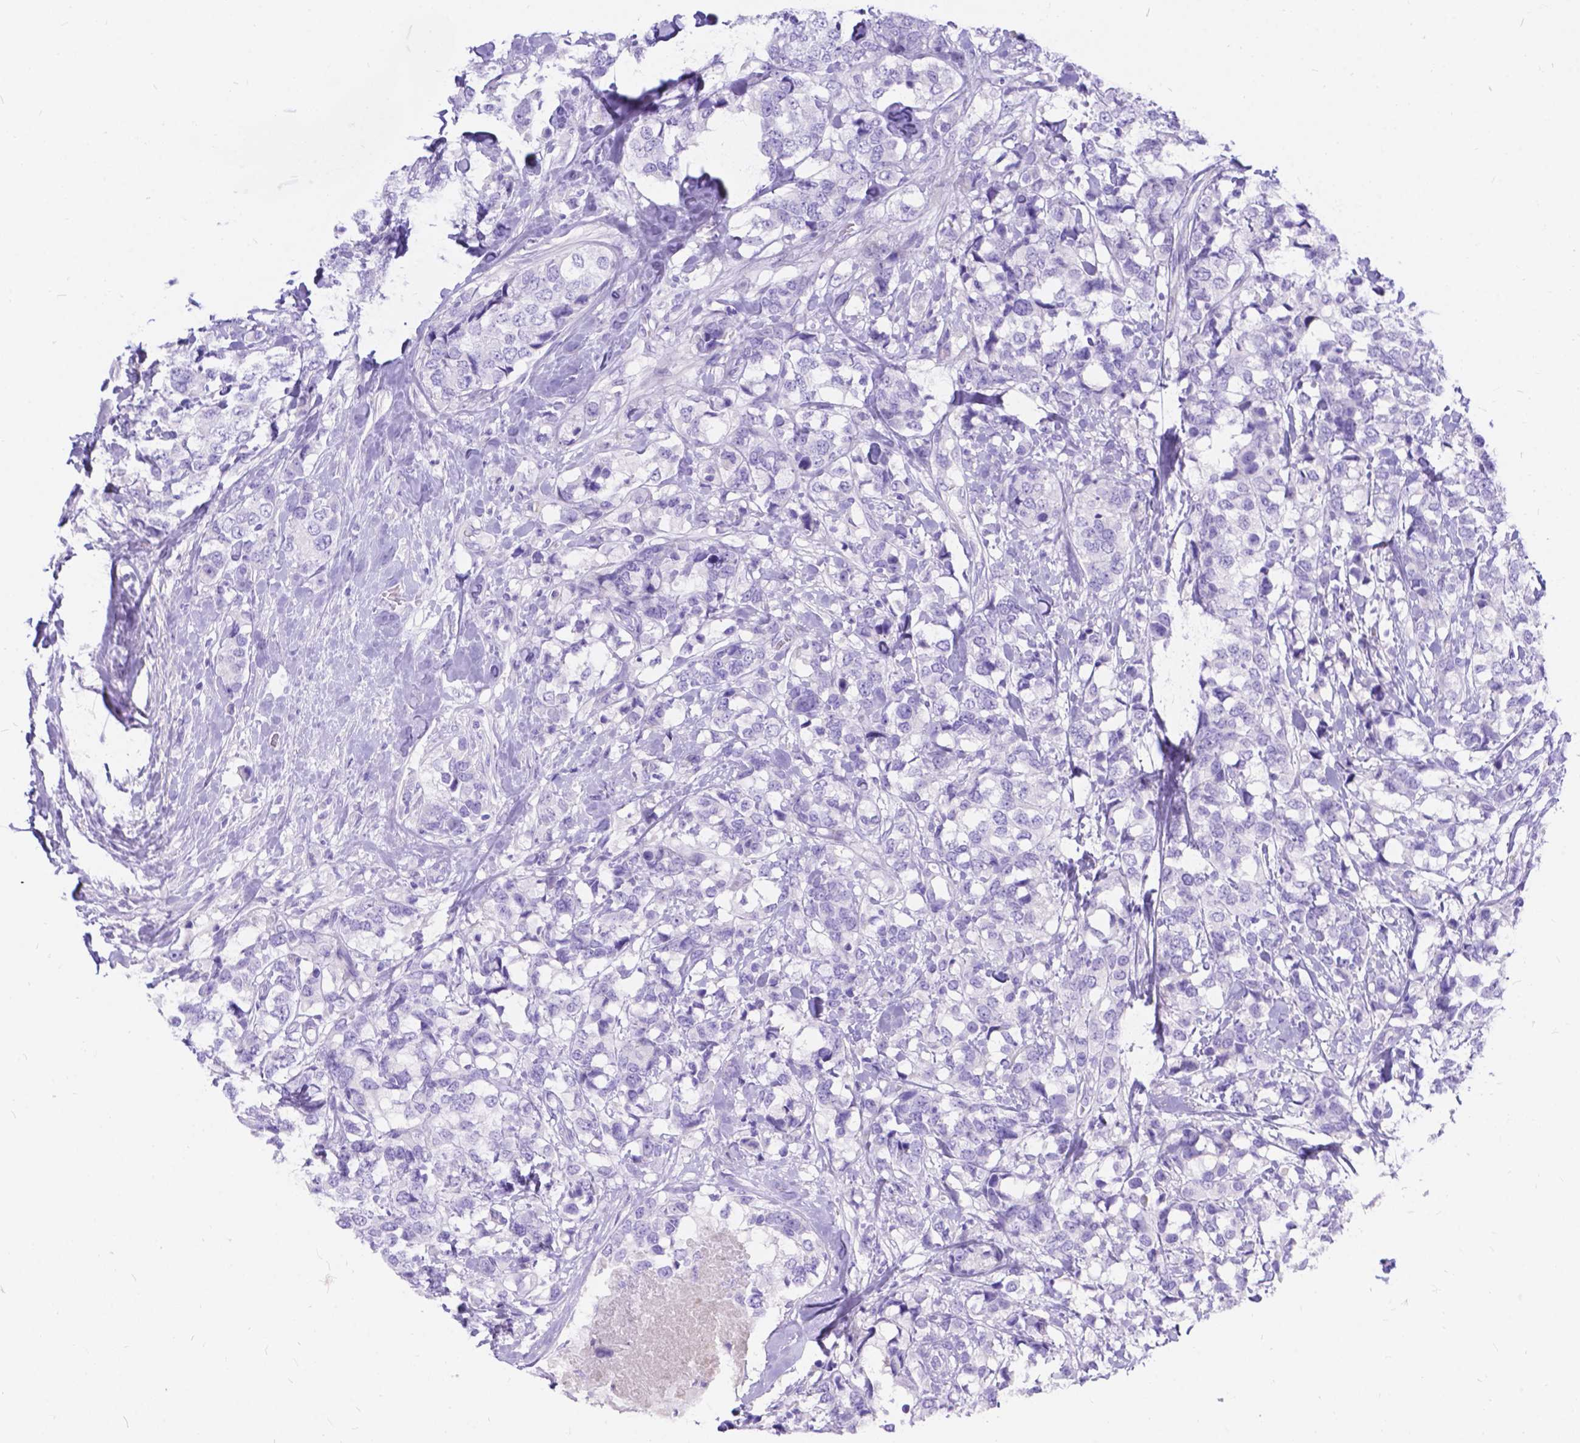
{"staining": {"intensity": "negative", "quantity": "none", "location": "none"}, "tissue": "breast cancer", "cell_type": "Tumor cells", "image_type": "cancer", "snomed": [{"axis": "morphology", "description": "Lobular carcinoma"}, {"axis": "topography", "description": "Breast"}], "caption": "An immunohistochemistry (IHC) photomicrograph of breast lobular carcinoma is shown. There is no staining in tumor cells of breast lobular carcinoma.", "gene": "KLHL10", "patient": {"sex": "female", "age": 59}}